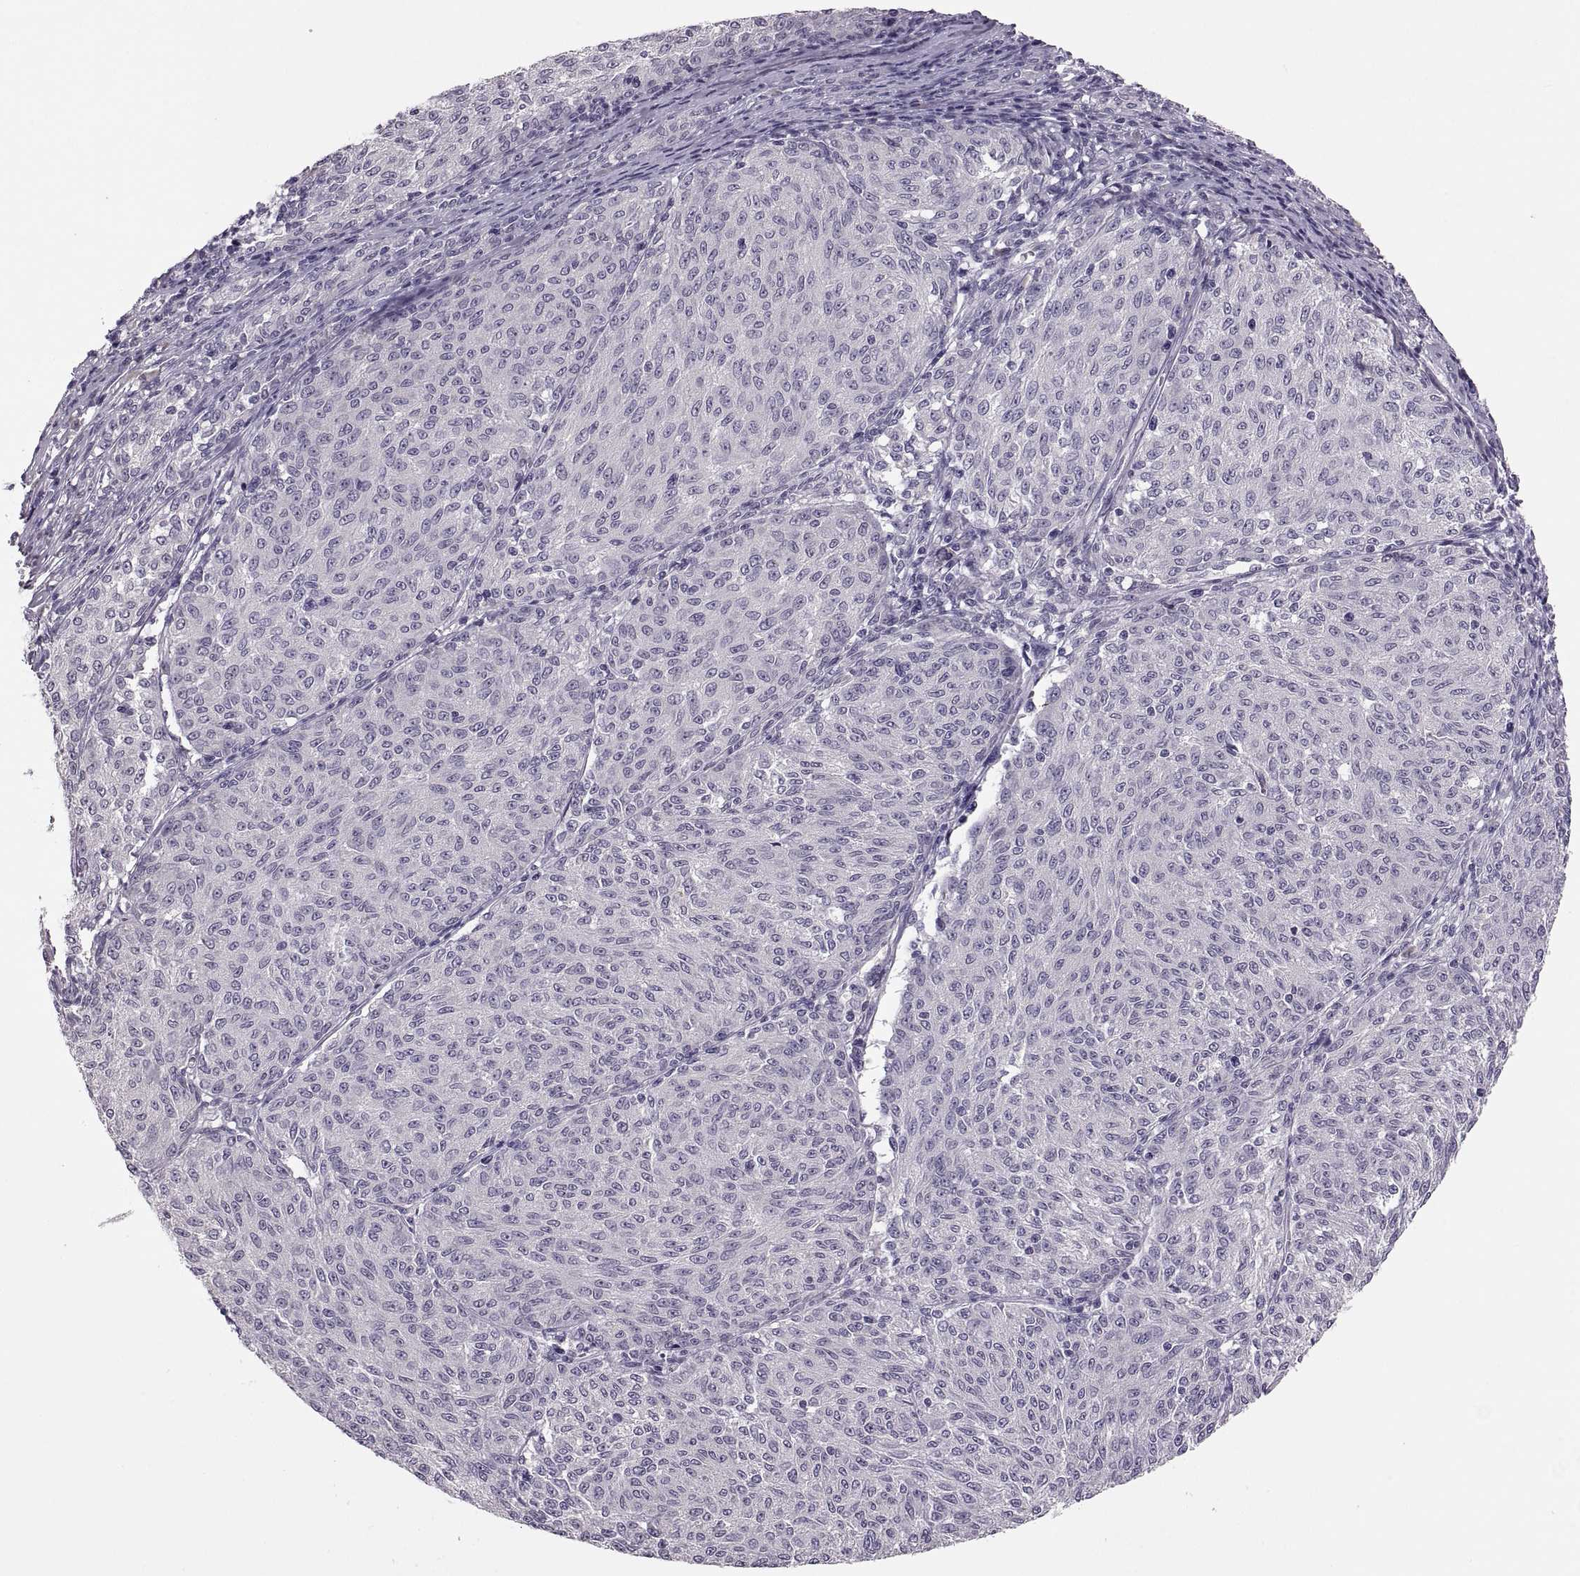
{"staining": {"intensity": "negative", "quantity": "none", "location": "none"}, "tissue": "melanoma", "cell_type": "Tumor cells", "image_type": "cancer", "snomed": [{"axis": "morphology", "description": "Malignant melanoma, NOS"}, {"axis": "topography", "description": "Skin"}], "caption": "DAB (3,3'-diaminobenzidine) immunohistochemical staining of human melanoma exhibits no significant positivity in tumor cells.", "gene": "ADH6", "patient": {"sex": "female", "age": 72}}